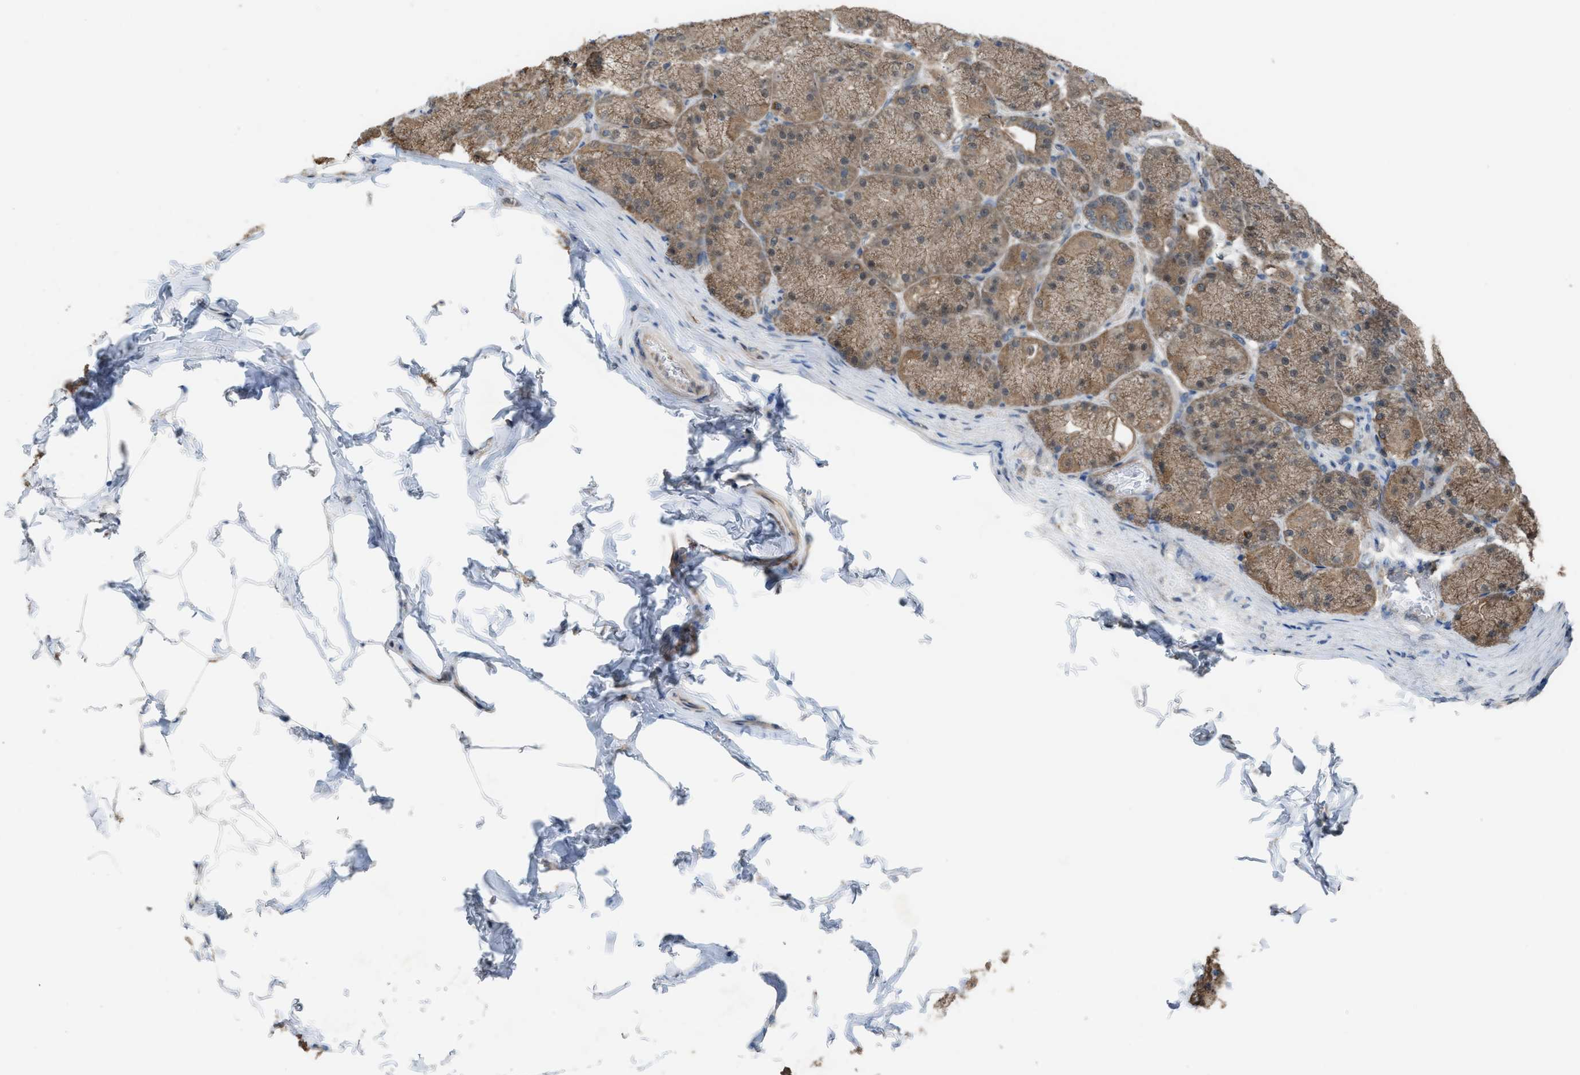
{"staining": {"intensity": "moderate", "quantity": ">75%", "location": "cytoplasmic/membranous"}, "tissue": "stomach", "cell_type": "Glandular cells", "image_type": "normal", "snomed": [{"axis": "morphology", "description": "Normal tissue, NOS"}, {"axis": "topography", "description": "Stomach, upper"}], "caption": "An immunohistochemistry (IHC) micrograph of normal tissue is shown. Protein staining in brown shows moderate cytoplasmic/membranous positivity in stomach within glandular cells. (DAB = brown stain, brightfield microscopy at high magnification).", "gene": "PLAA", "patient": {"sex": "female", "age": 56}}